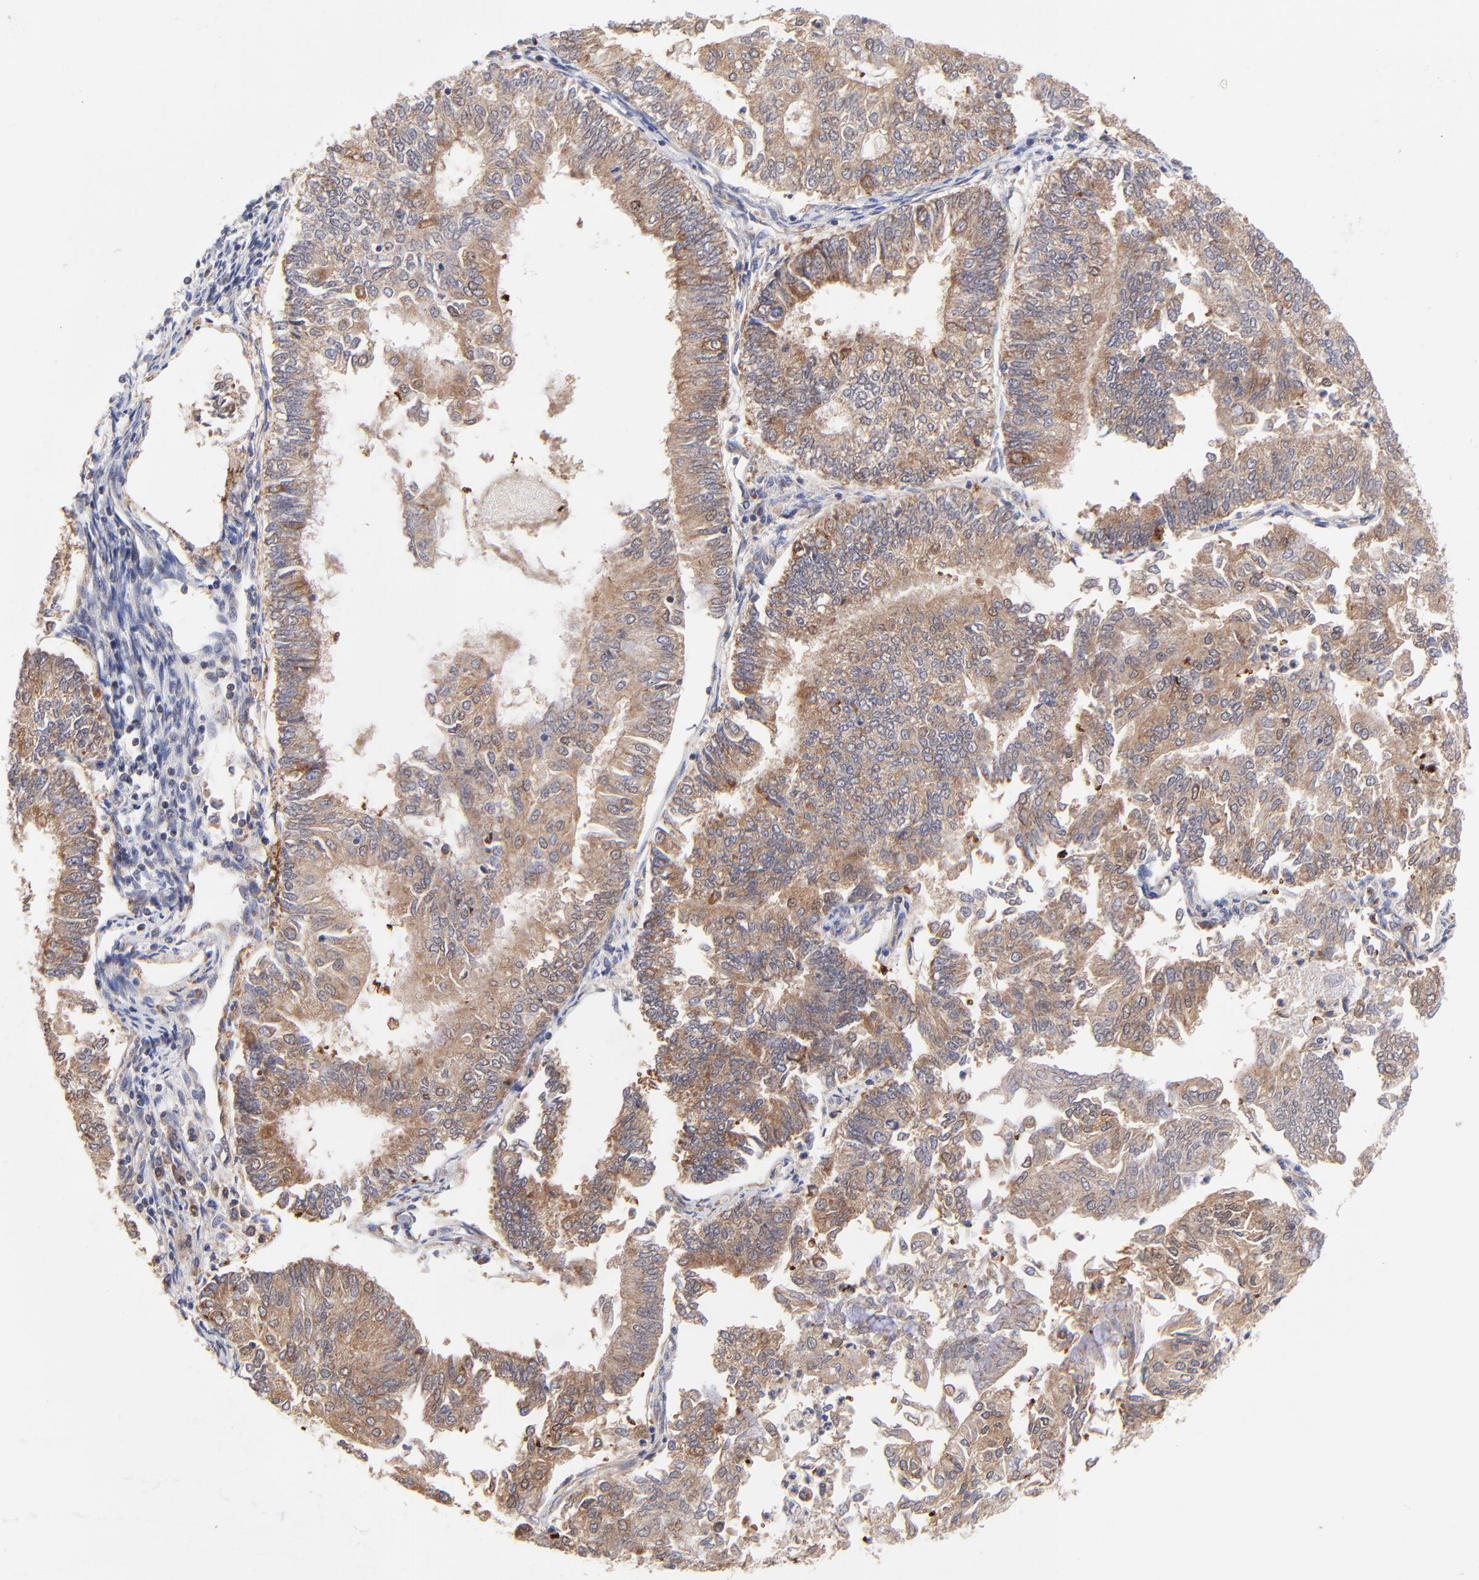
{"staining": {"intensity": "moderate", "quantity": ">75%", "location": "cytoplasmic/membranous"}, "tissue": "endometrial cancer", "cell_type": "Tumor cells", "image_type": "cancer", "snomed": [{"axis": "morphology", "description": "Adenocarcinoma, NOS"}, {"axis": "topography", "description": "Endometrium"}], "caption": "Immunohistochemistry (DAB) staining of endometrial adenocarcinoma shows moderate cytoplasmic/membranous protein staining in approximately >75% of tumor cells.", "gene": "FBXL12", "patient": {"sex": "female", "age": 59}}